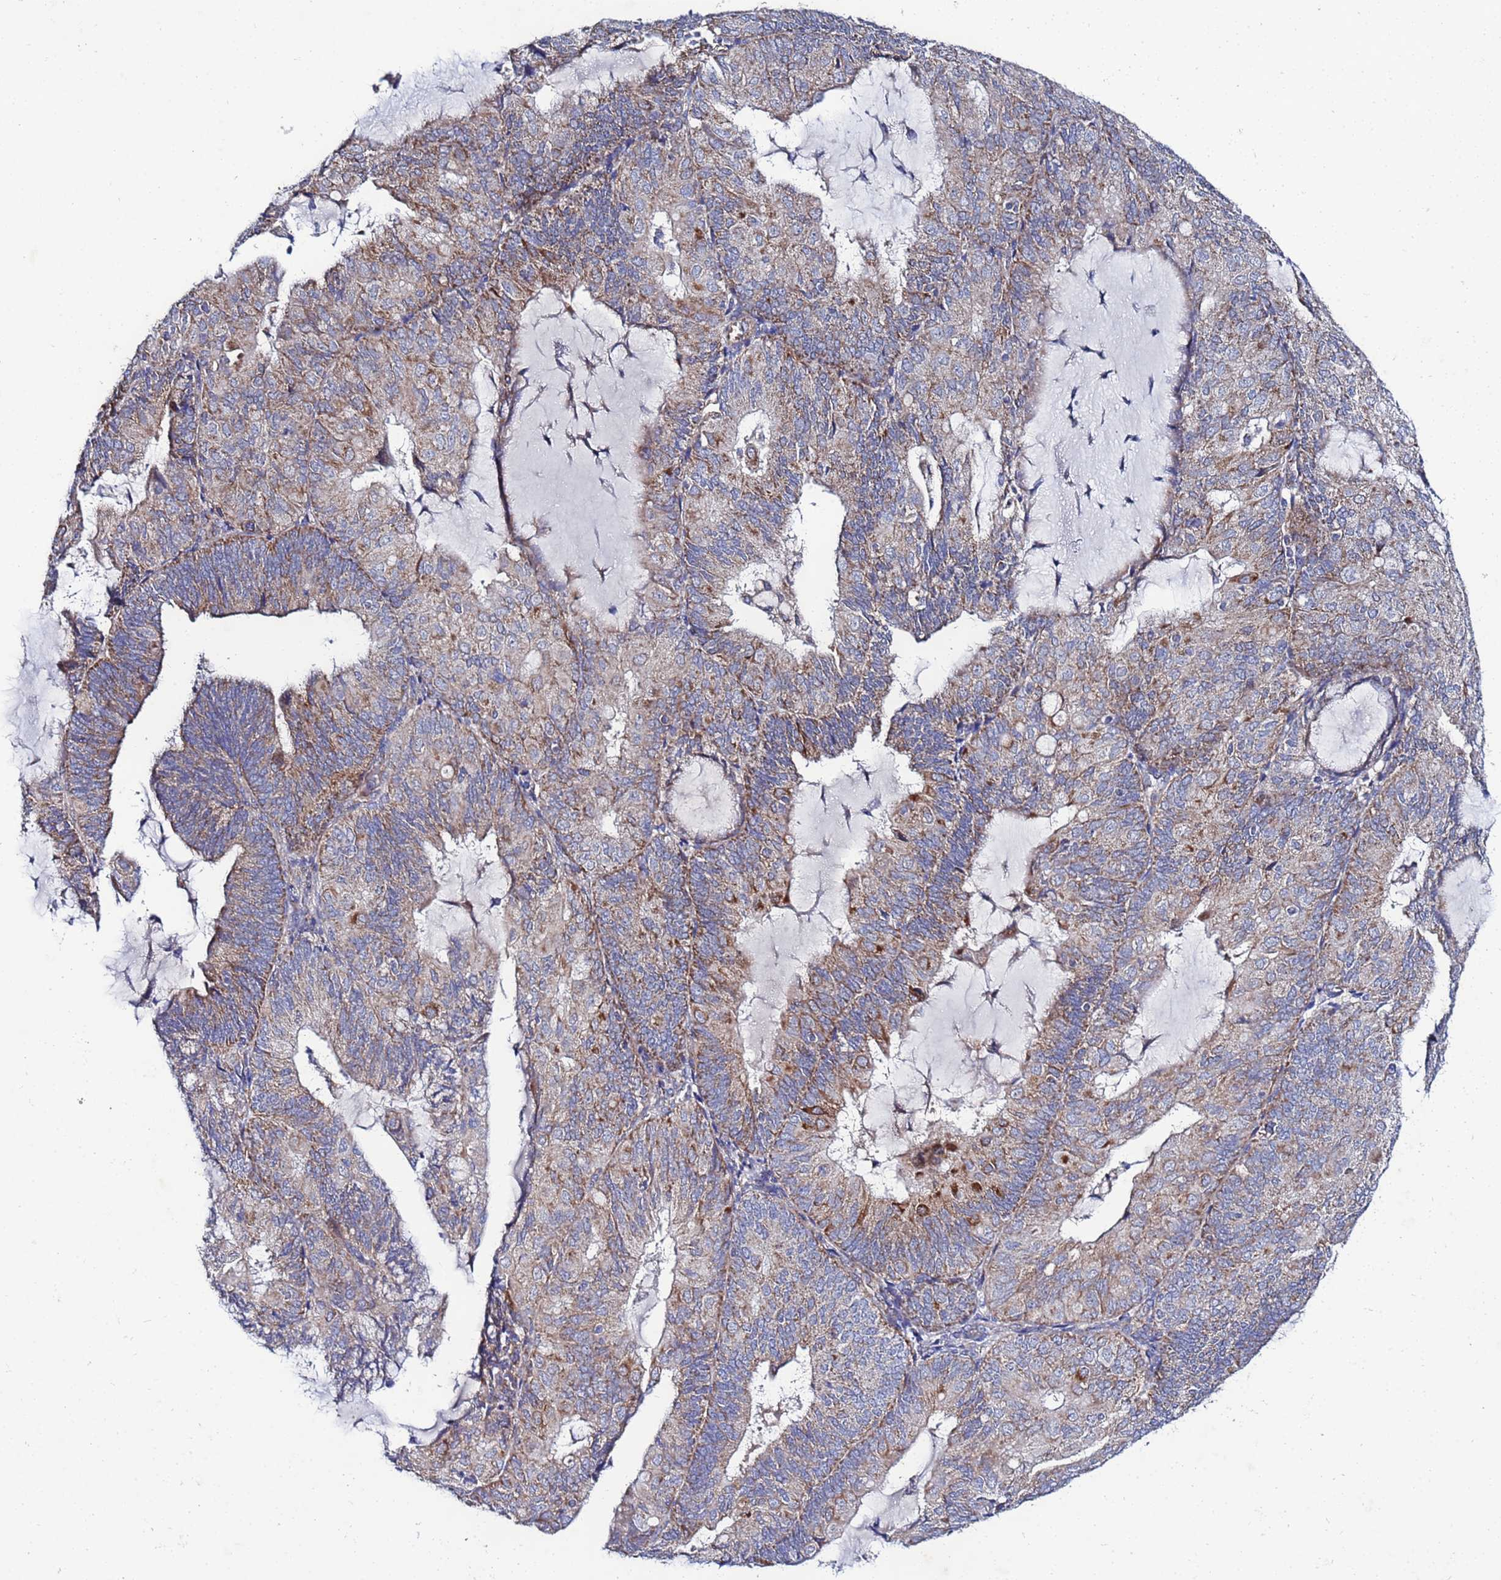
{"staining": {"intensity": "moderate", "quantity": ">75%", "location": "cytoplasmic/membranous"}, "tissue": "endometrial cancer", "cell_type": "Tumor cells", "image_type": "cancer", "snomed": [{"axis": "morphology", "description": "Adenocarcinoma, NOS"}, {"axis": "topography", "description": "Endometrium"}], "caption": "DAB immunohistochemical staining of human endometrial adenocarcinoma reveals moderate cytoplasmic/membranous protein positivity in about >75% of tumor cells.", "gene": "FAHD2A", "patient": {"sex": "female", "age": 81}}